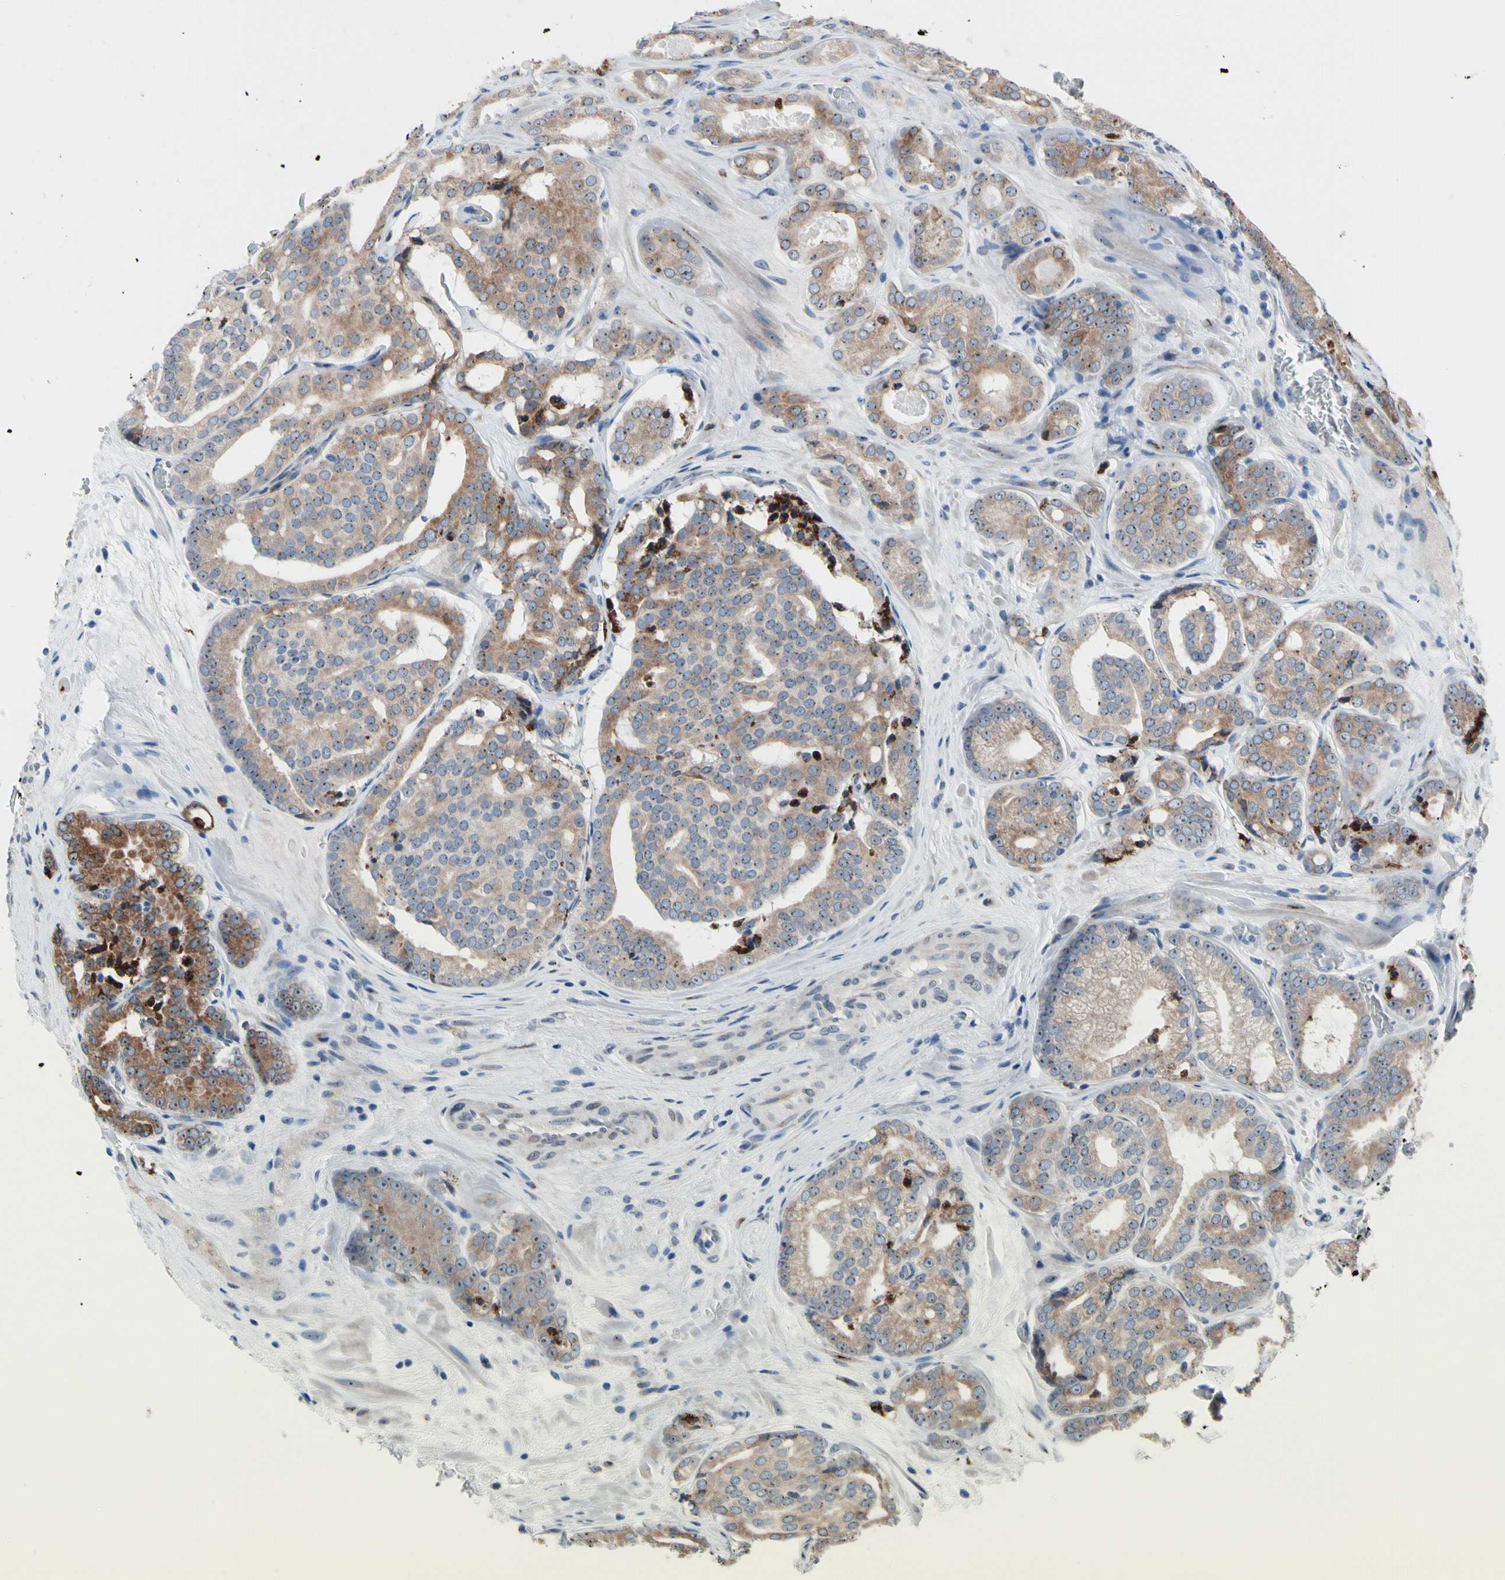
{"staining": {"intensity": "moderate", "quantity": ">75%", "location": "cytoplasmic/membranous"}, "tissue": "prostate cancer", "cell_type": "Tumor cells", "image_type": "cancer", "snomed": [{"axis": "morphology", "description": "Adenocarcinoma, High grade"}, {"axis": "topography", "description": "Prostate"}], "caption": "This is a photomicrograph of immunohistochemistry staining of prostate cancer (adenocarcinoma (high-grade)), which shows moderate expression in the cytoplasmic/membranous of tumor cells.", "gene": "TMED7", "patient": {"sex": "male", "age": 64}}